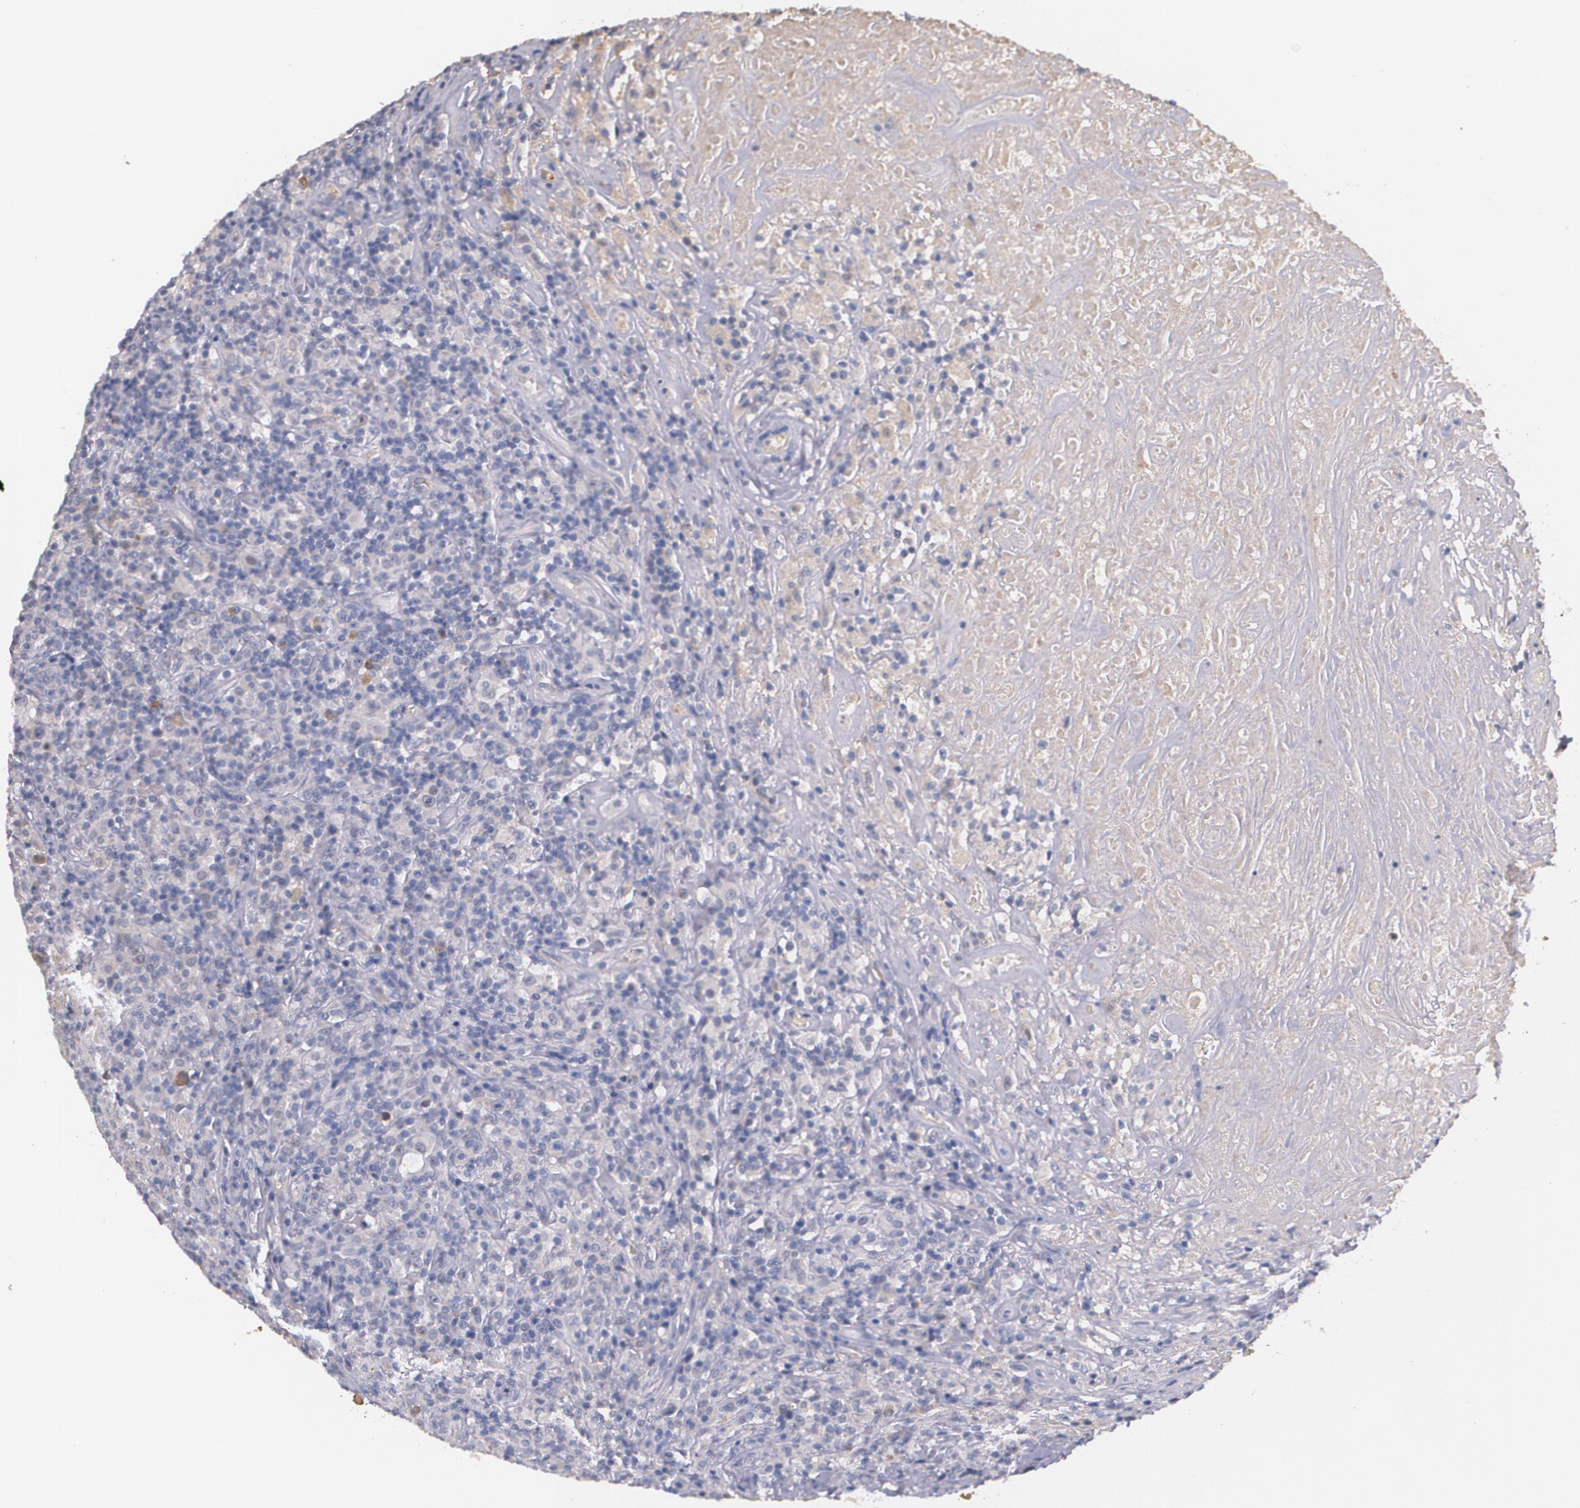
{"staining": {"intensity": "weak", "quantity": "<25%", "location": "cytoplasmic/membranous"}, "tissue": "lymphoma", "cell_type": "Tumor cells", "image_type": "cancer", "snomed": [{"axis": "morphology", "description": "Hodgkin's disease, NOS"}, {"axis": "topography", "description": "Lymph node"}], "caption": "Immunohistochemical staining of lymphoma demonstrates no significant staining in tumor cells.", "gene": "AMBP", "patient": {"sex": "male", "age": 46}}